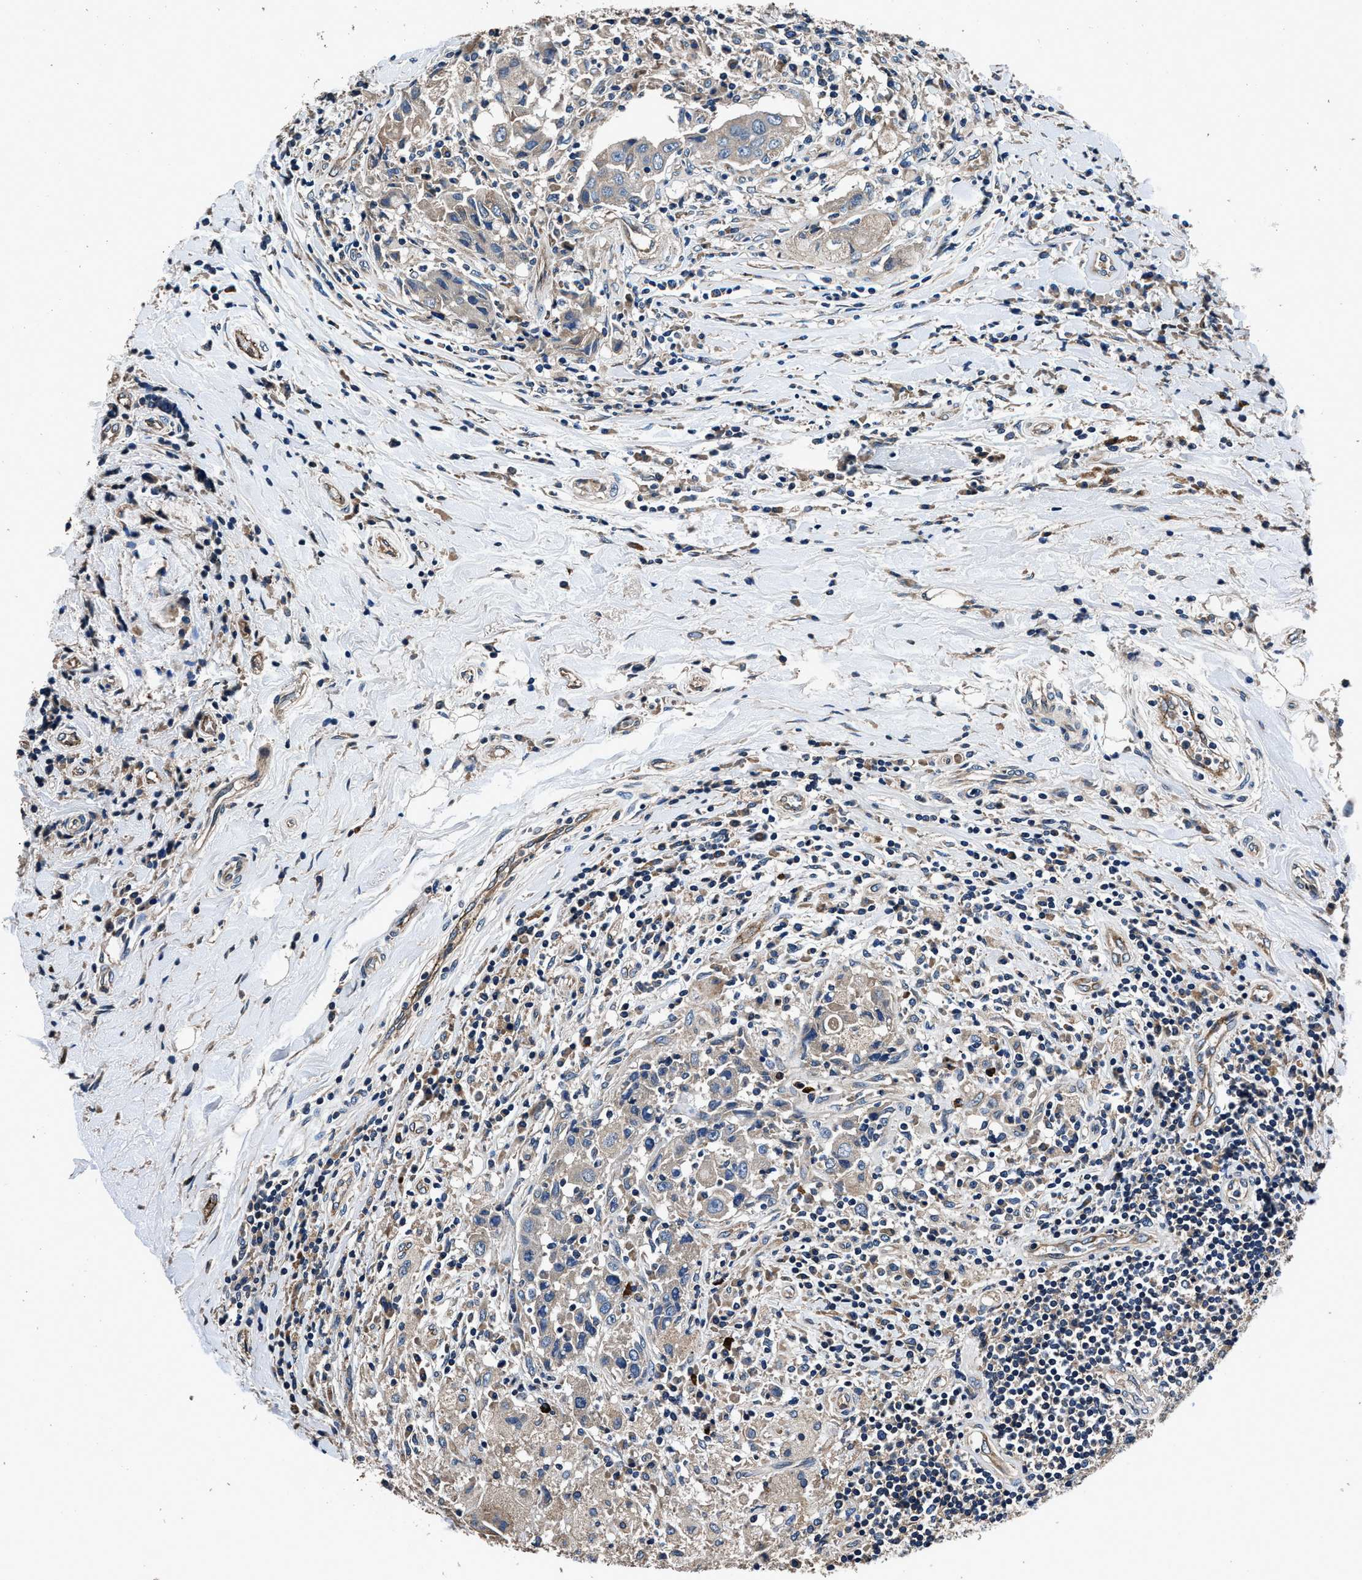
{"staining": {"intensity": "weak", "quantity": "25%-75%", "location": "cytoplasmic/membranous"}, "tissue": "breast cancer", "cell_type": "Tumor cells", "image_type": "cancer", "snomed": [{"axis": "morphology", "description": "Duct carcinoma"}, {"axis": "topography", "description": "Breast"}], "caption": "Breast cancer was stained to show a protein in brown. There is low levels of weak cytoplasmic/membranous positivity in about 25%-75% of tumor cells. (DAB IHC with brightfield microscopy, high magnification).", "gene": "DHRS7B", "patient": {"sex": "female", "age": 27}}